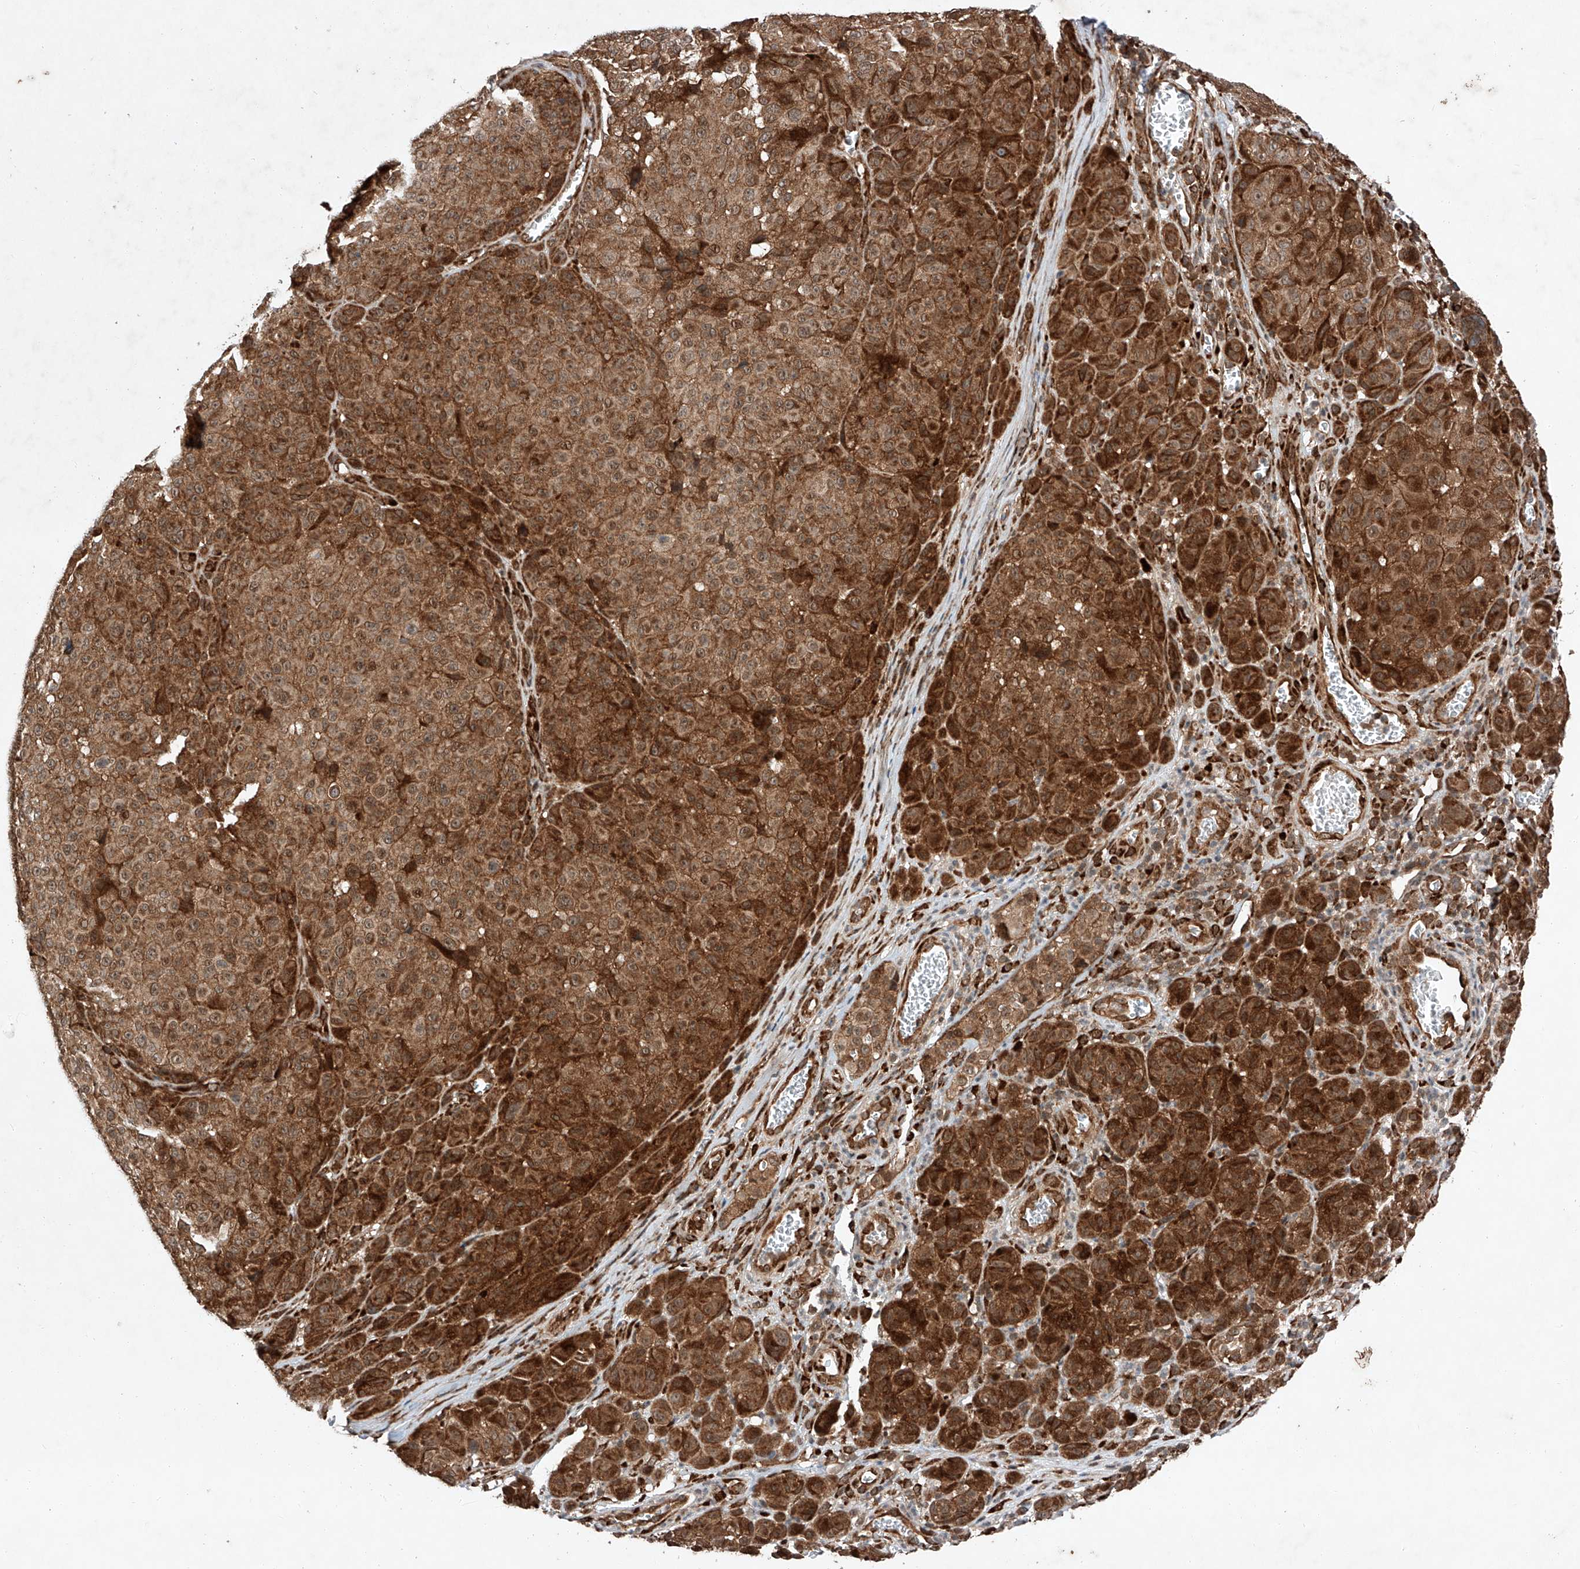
{"staining": {"intensity": "moderate", "quantity": ">75%", "location": "cytoplasmic/membranous,nuclear"}, "tissue": "melanoma", "cell_type": "Tumor cells", "image_type": "cancer", "snomed": [{"axis": "morphology", "description": "Malignant melanoma, NOS"}, {"axis": "topography", "description": "Skin"}], "caption": "Protein staining of melanoma tissue exhibits moderate cytoplasmic/membranous and nuclear positivity in approximately >75% of tumor cells. (Brightfield microscopy of DAB IHC at high magnification).", "gene": "ZFP28", "patient": {"sex": "male", "age": 73}}